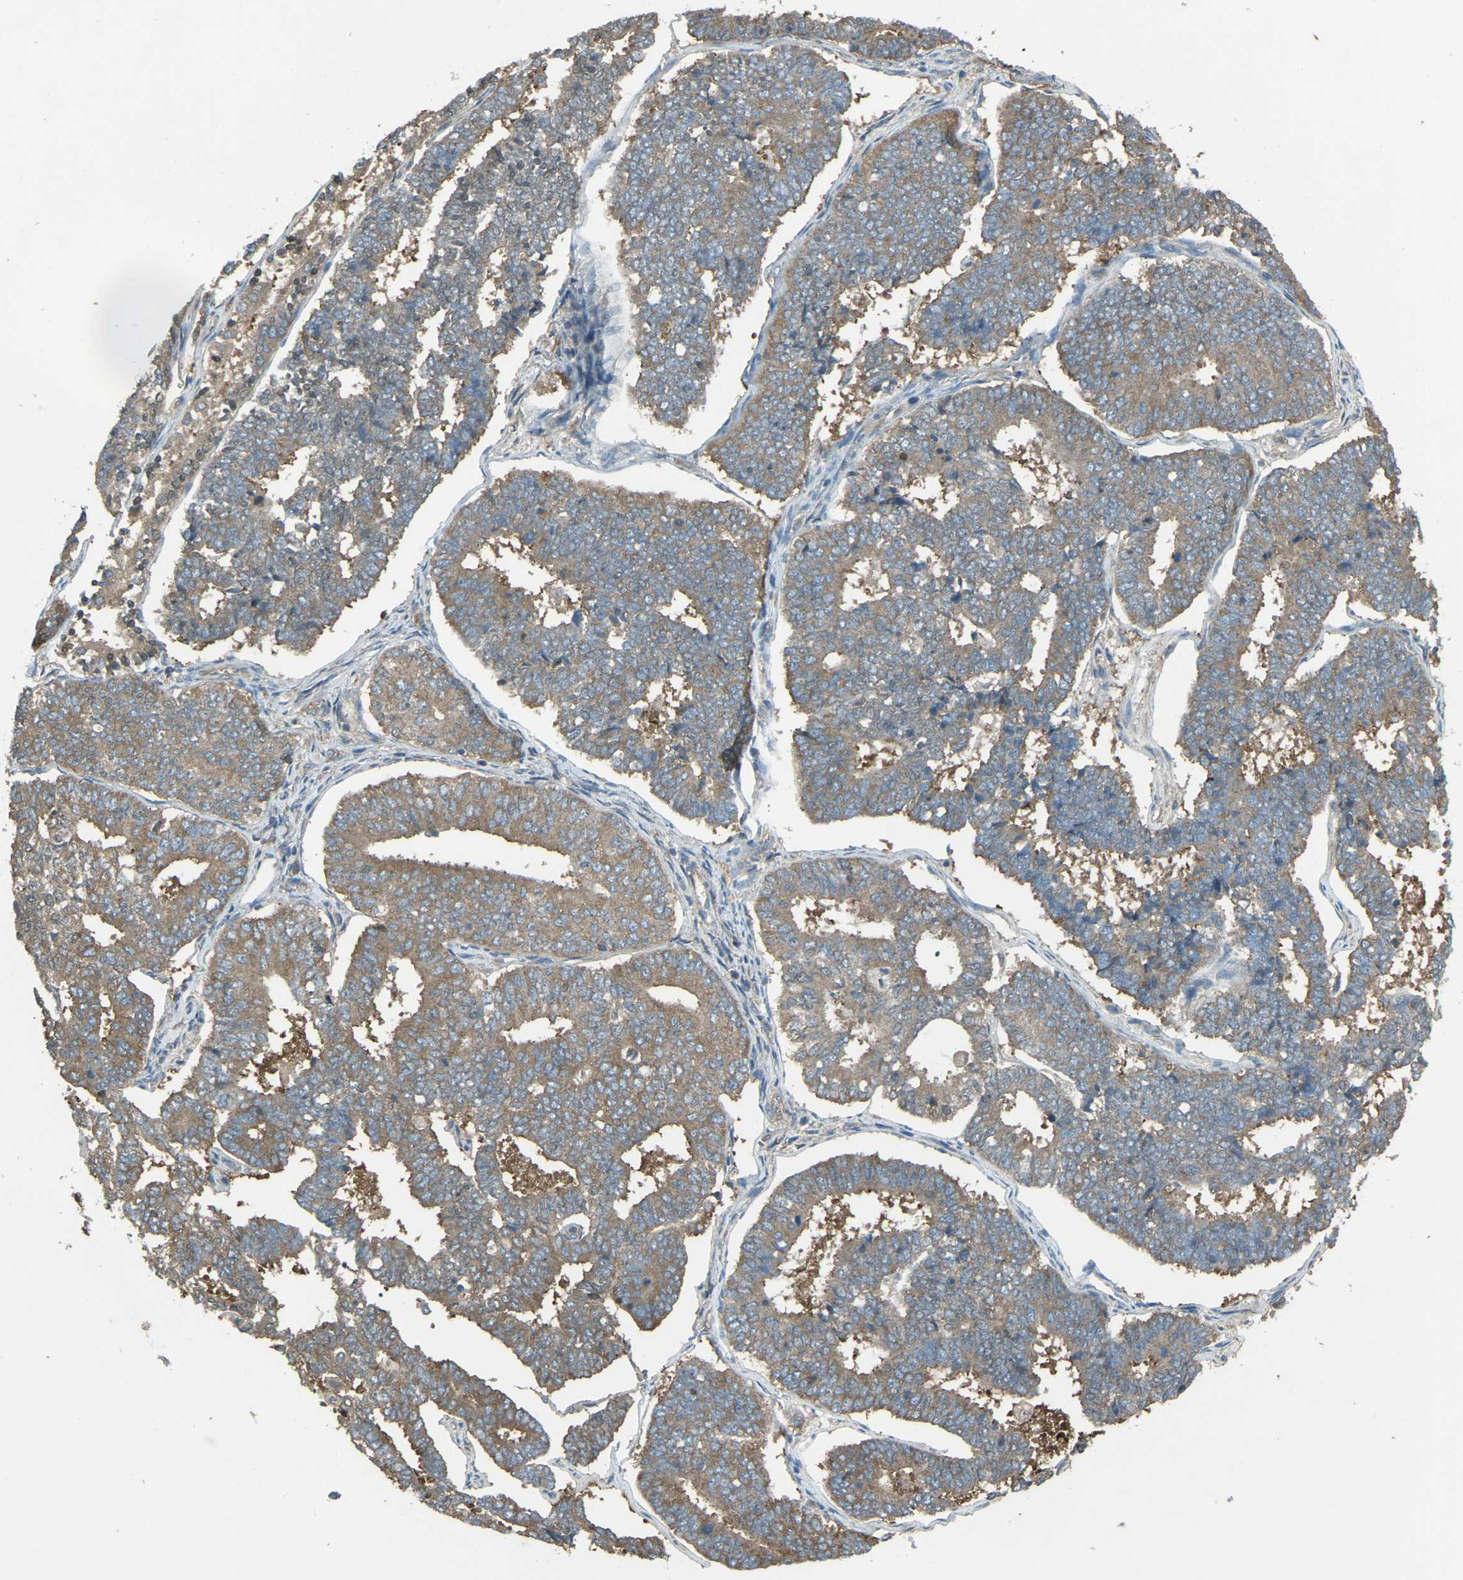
{"staining": {"intensity": "moderate", "quantity": ">75%", "location": "cytoplasmic/membranous"}, "tissue": "endometrial cancer", "cell_type": "Tumor cells", "image_type": "cancer", "snomed": [{"axis": "morphology", "description": "Adenocarcinoma, NOS"}, {"axis": "topography", "description": "Endometrium"}], "caption": "This is a histology image of immunohistochemistry staining of endometrial cancer (adenocarcinoma), which shows moderate expression in the cytoplasmic/membranous of tumor cells.", "gene": "AIMP1", "patient": {"sex": "female", "age": 70}}